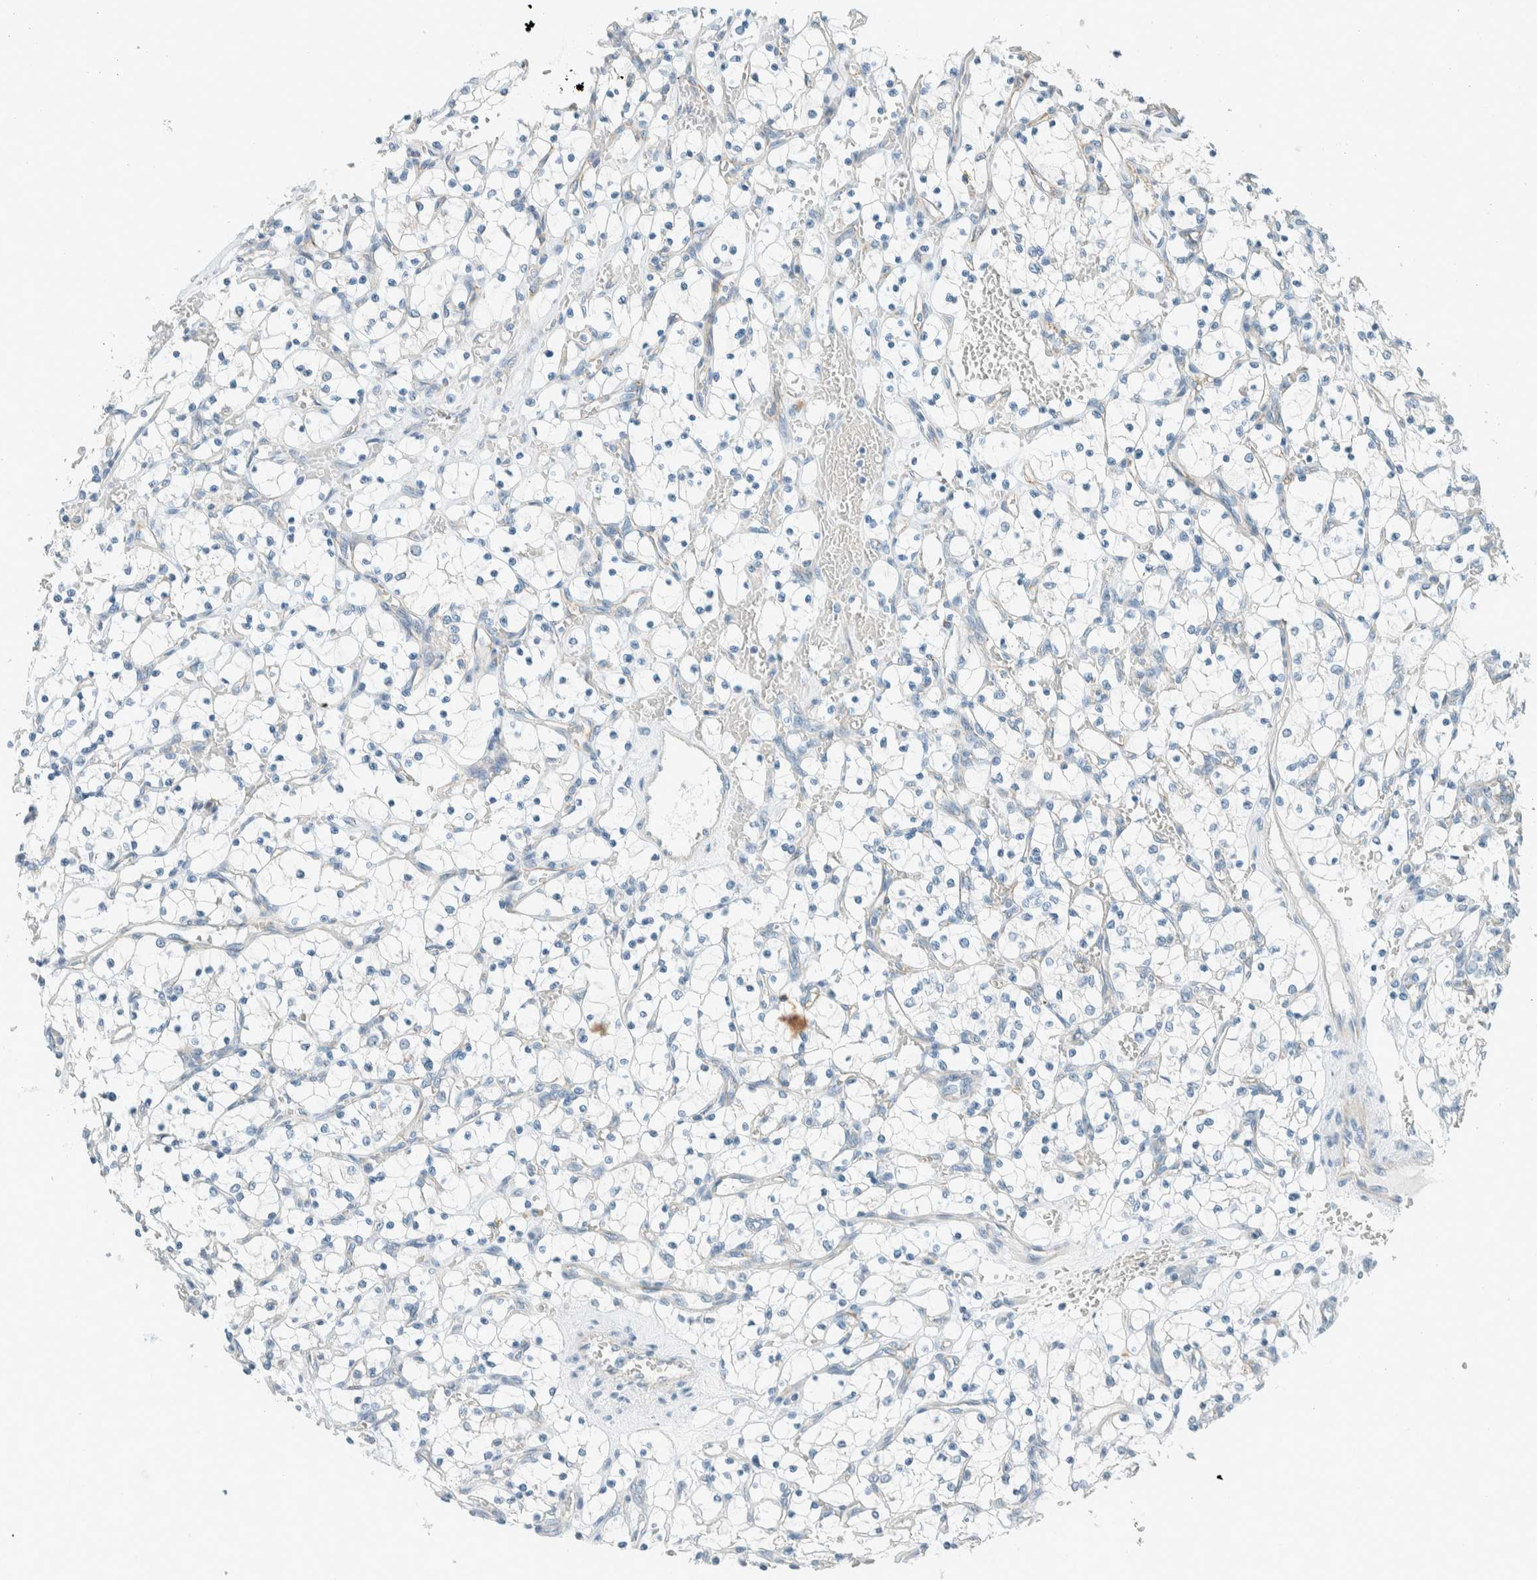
{"staining": {"intensity": "negative", "quantity": "none", "location": "none"}, "tissue": "renal cancer", "cell_type": "Tumor cells", "image_type": "cancer", "snomed": [{"axis": "morphology", "description": "Adenocarcinoma, NOS"}, {"axis": "topography", "description": "Kidney"}], "caption": "Tumor cells show no significant positivity in renal adenocarcinoma. (Brightfield microscopy of DAB (3,3'-diaminobenzidine) IHC at high magnification).", "gene": "SLFN12", "patient": {"sex": "female", "age": 69}}